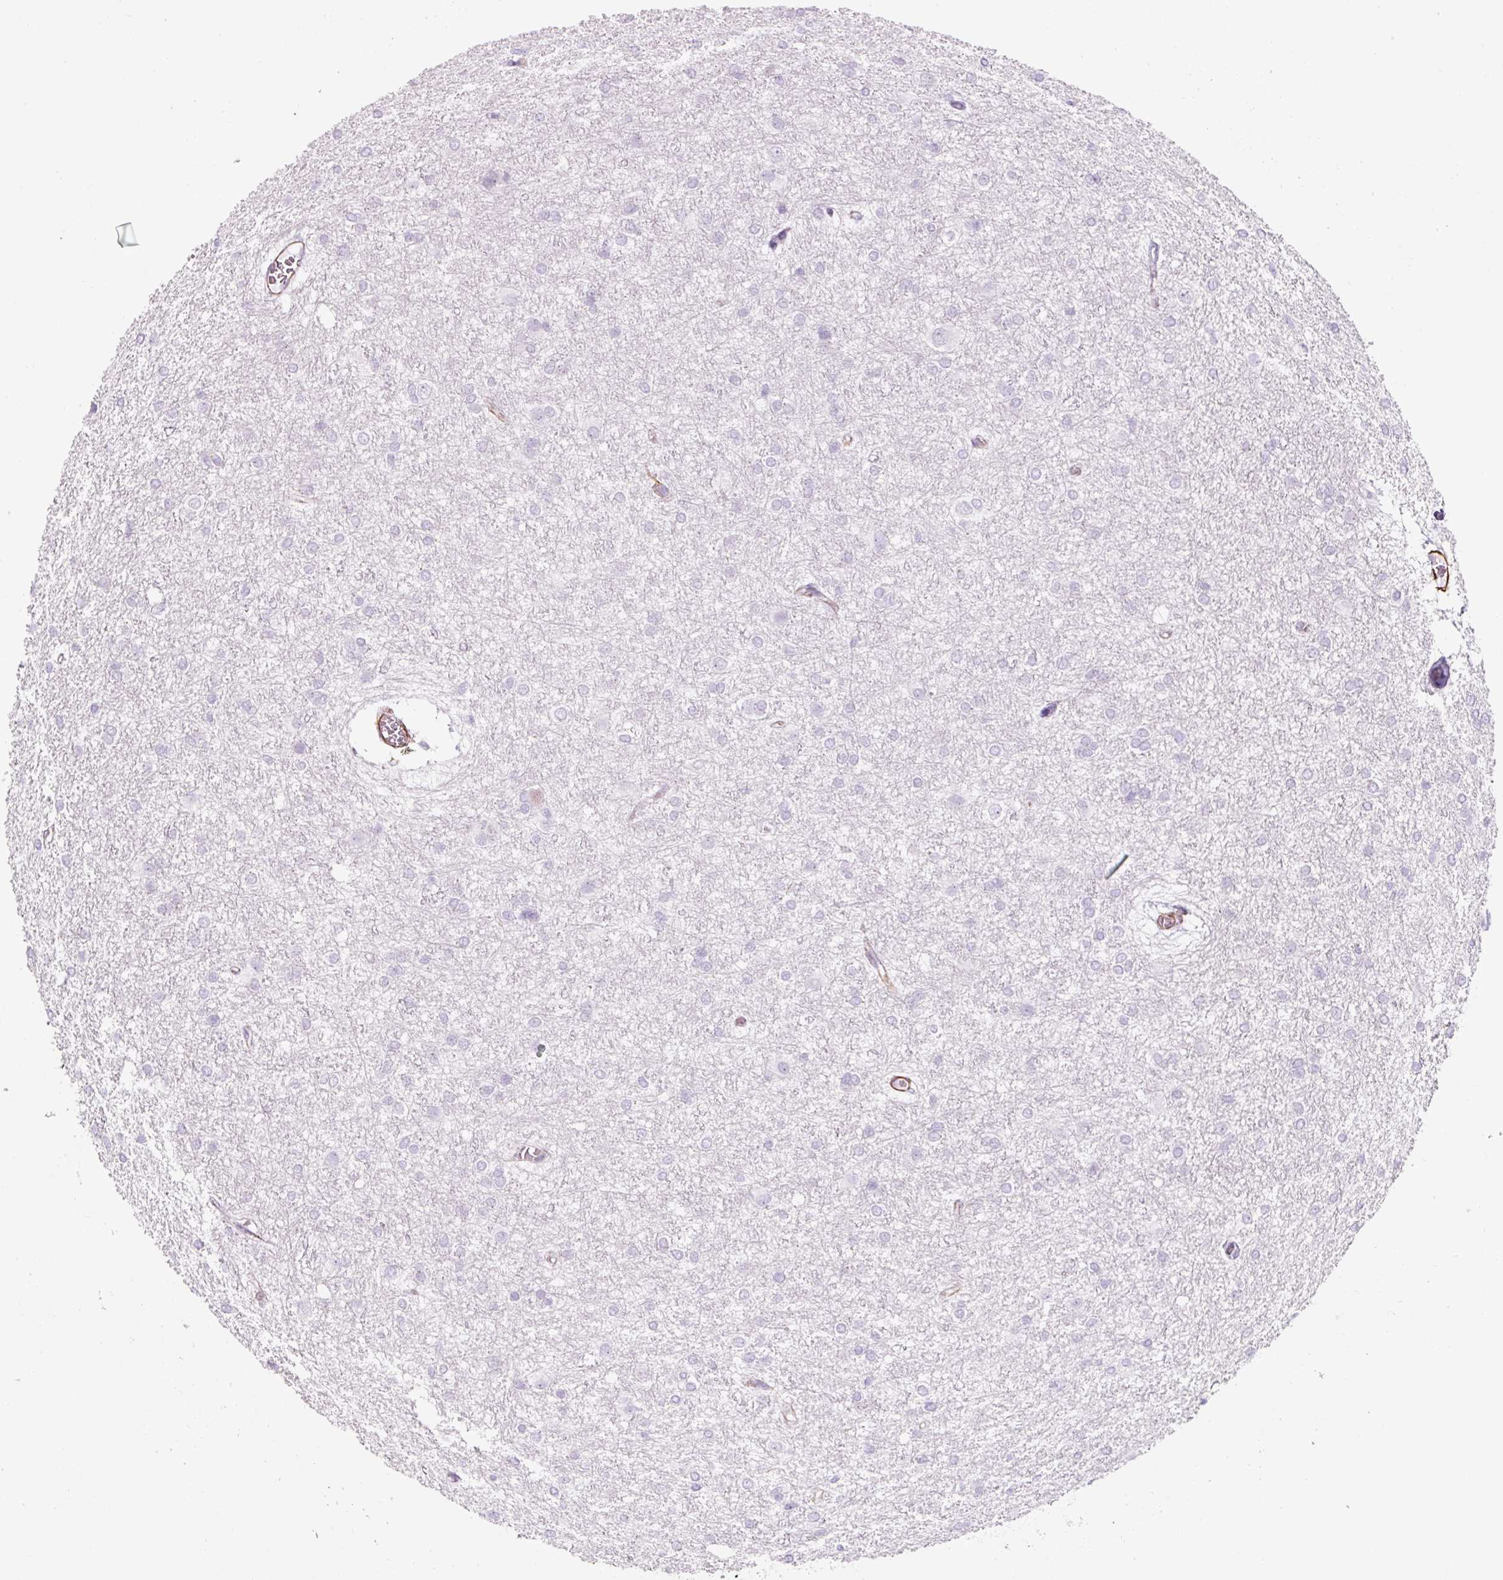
{"staining": {"intensity": "negative", "quantity": "none", "location": "none"}, "tissue": "glioma", "cell_type": "Tumor cells", "image_type": "cancer", "snomed": [{"axis": "morphology", "description": "Glioma, malignant, High grade"}, {"axis": "topography", "description": "Brain"}], "caption": "Human high-grade glioma (malignant) stained for a protein using immunohistochemistry (IHC) reveals no positivity in tumor cells.", "gene": "CAVIN3", "patient": {"sex": "female", "age": 50}}